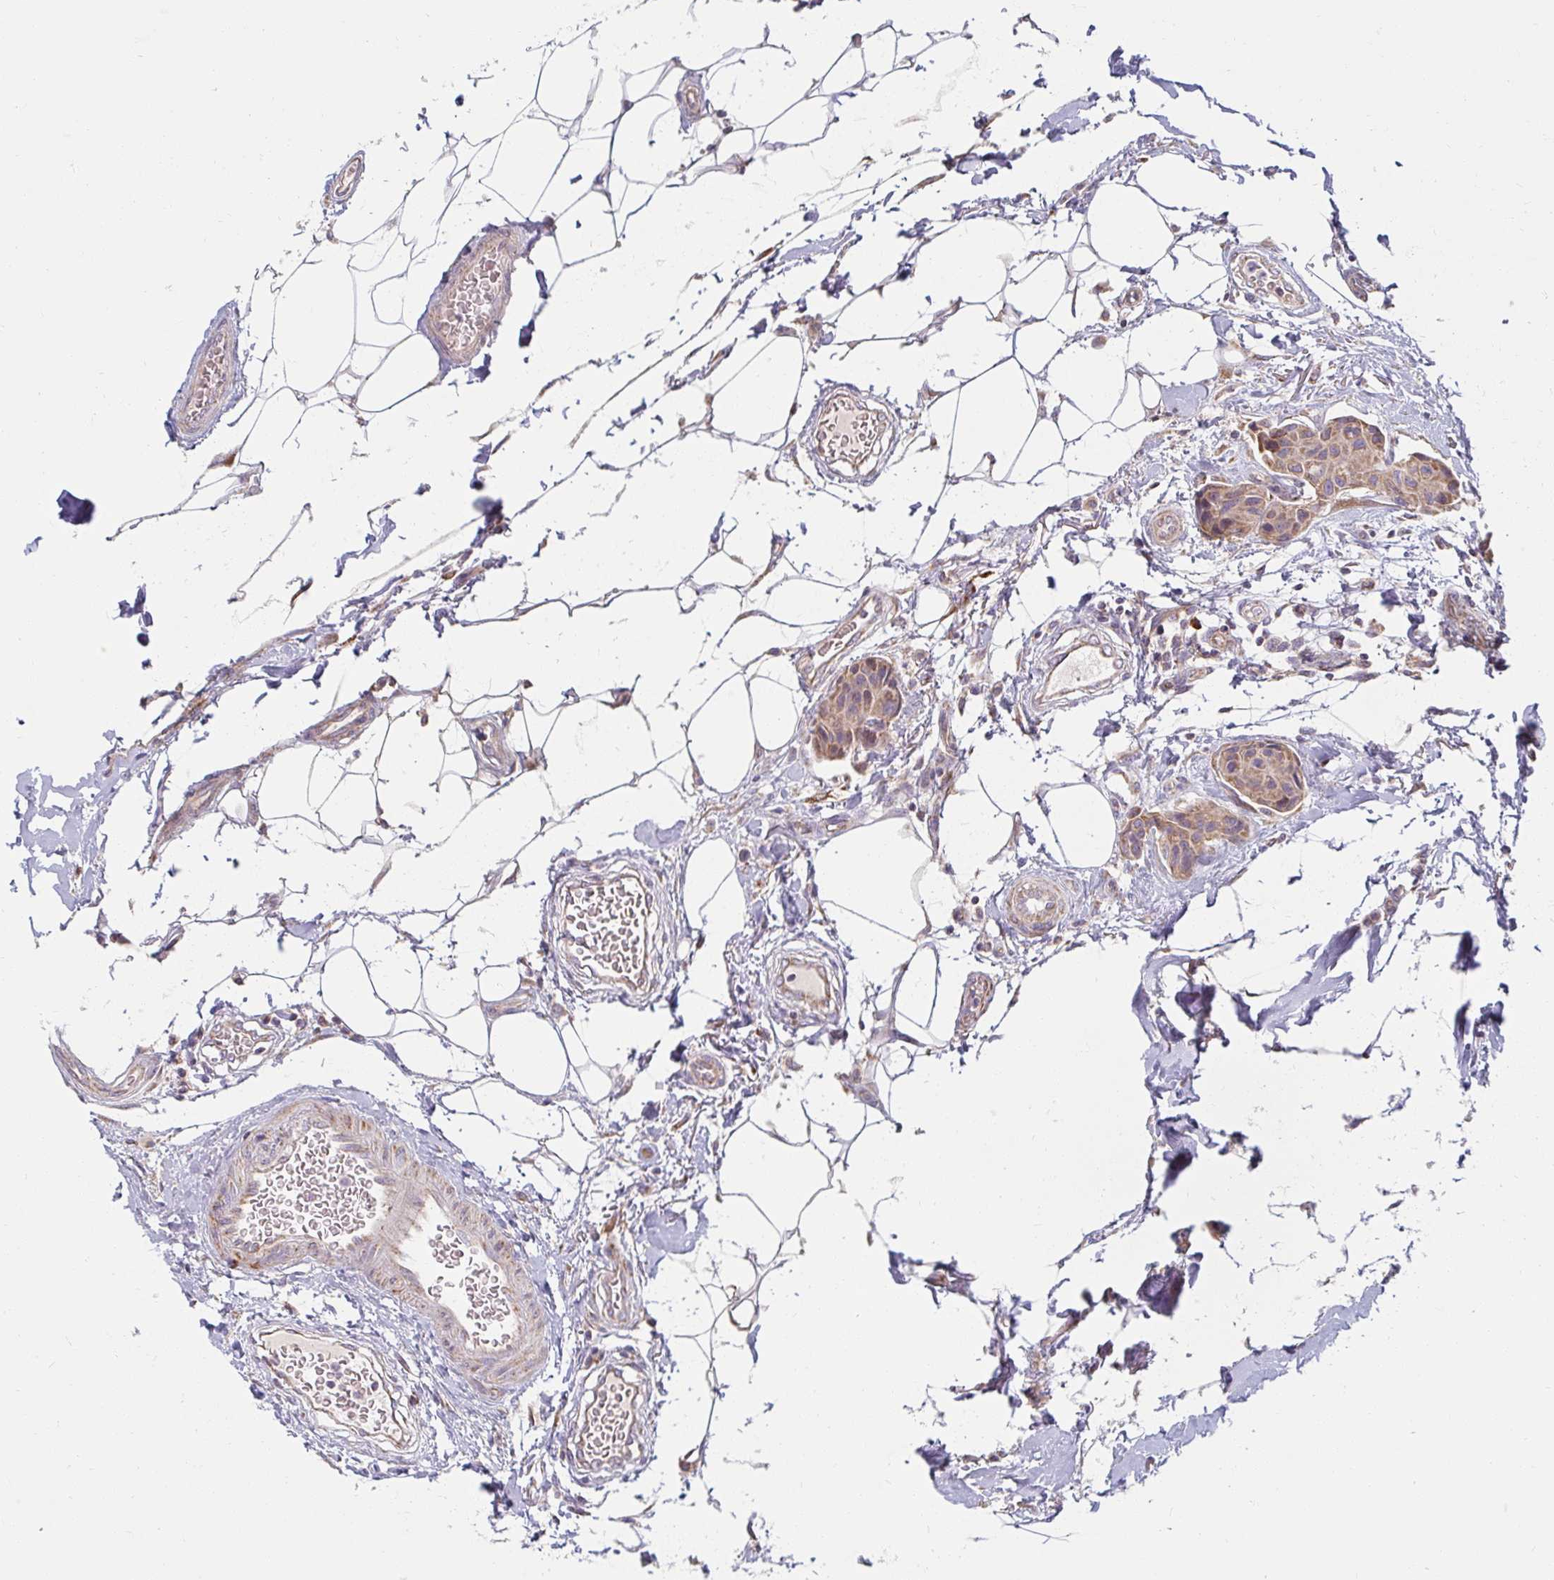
{"staining": {"intensity": "moderate", "quantity": ">75%", "location": "cytoplasmic/membranous"}, "tissue": "breast cancer", "cell_type": "Tumor cells", "image_type": "cancer", "snomed": [{"axis": "morphology", "description": "Duct carcinoma"}, {"axis": "topography", "description": "Breast"}, {"axis": "topography", "description": "Lymph node"}], "caption": "Human infiltrating ductal carcinoma (breast) stained for a protein (brown) exhibits moderate cytoplasmic/membranous positive expression in approximately >75% of tumor cells.", "gene": "SKP2", "patient": {"sex": "female", "age": 80}}